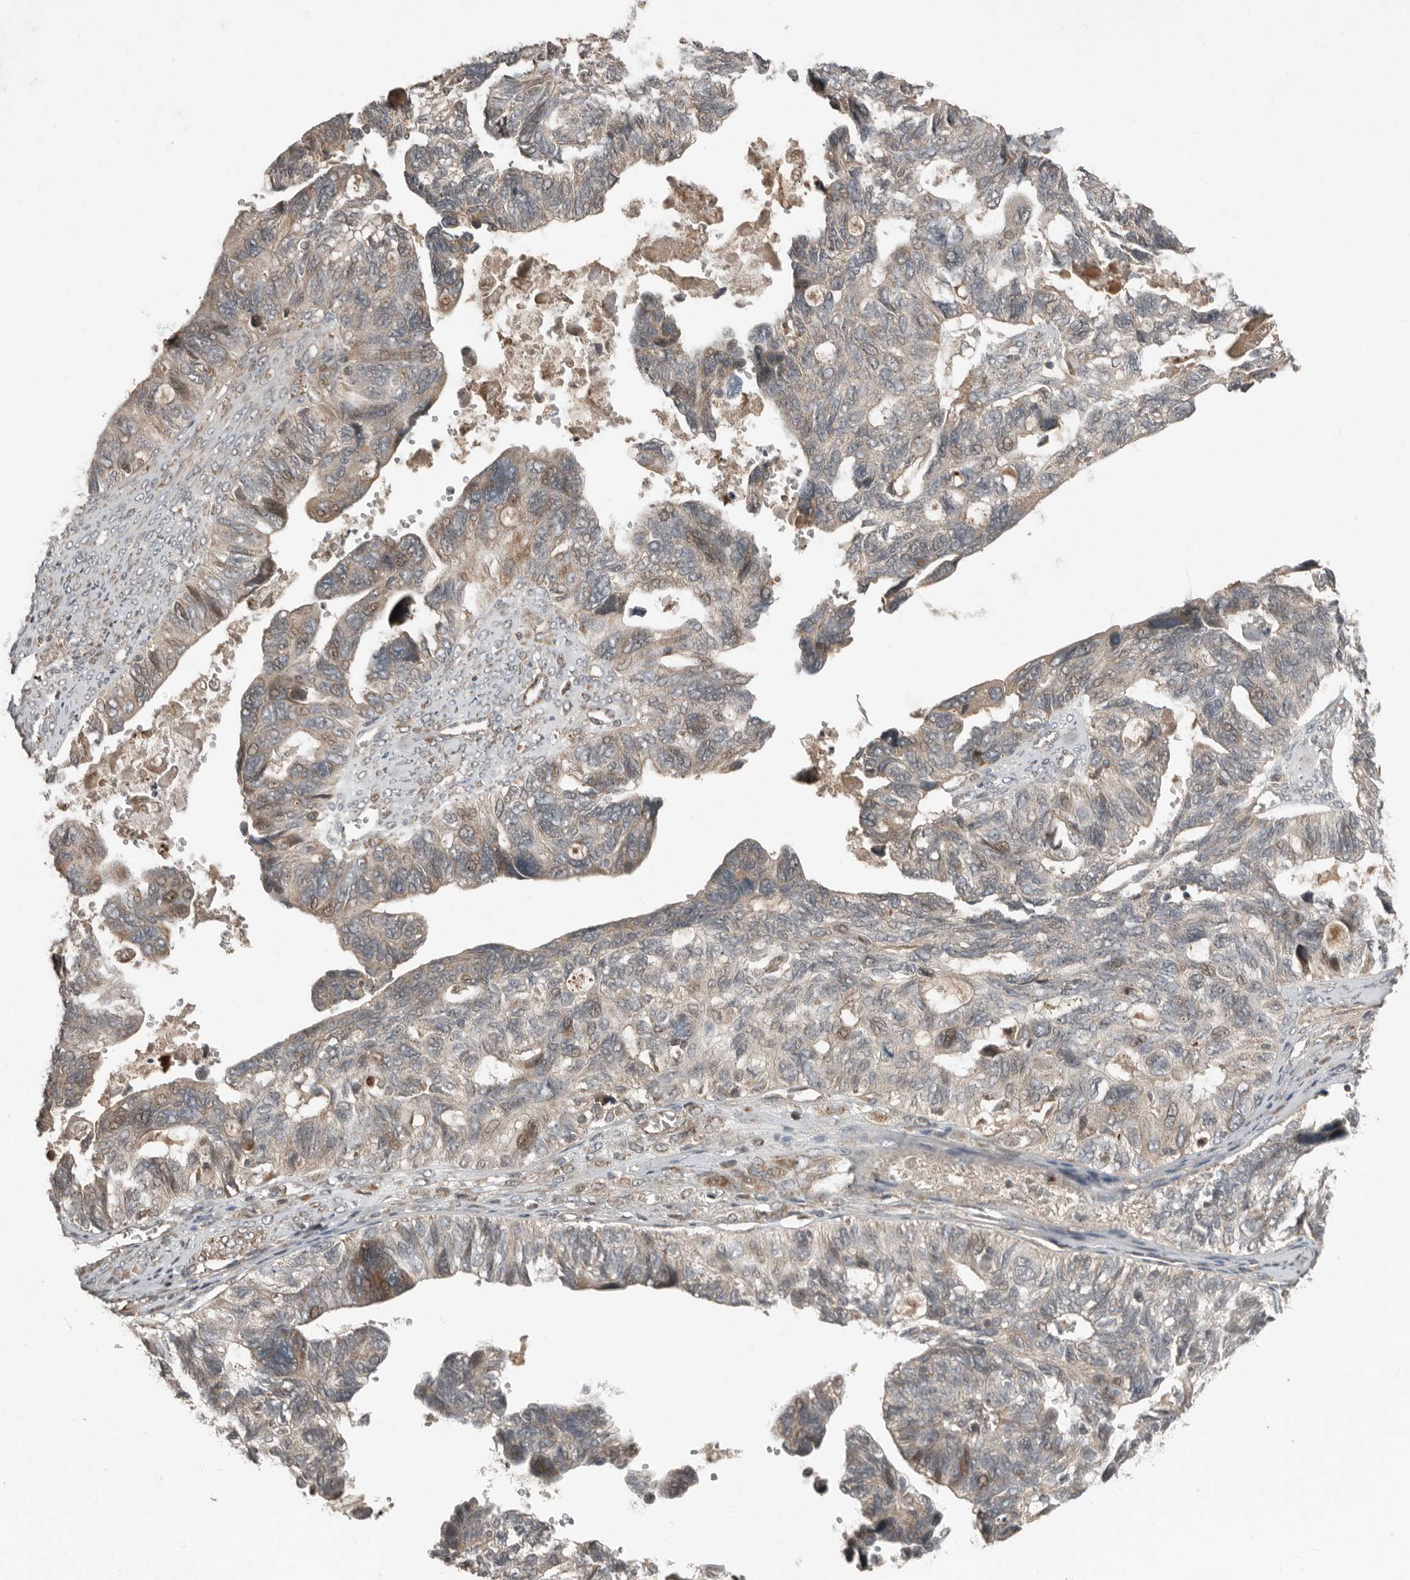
{"staining": {"intensity": "moderate", "quantity": "<25%", "location": "cytoplasmic/membranous"}, "tissue": "ovarian cancer", "cell_type": "Tumor cells", "image_type": "cancer", "snomed": [{"axis": "morphology", "description": "Cystadenocarcinoma, serous, NOS"}, {"axis": "topography", "description": "Ovary"}], "caption": "Ovarian serous cystadenocarcinoma stained with immunohistochemistry (IHC) exhibits moderate cytoplasmic/membranous expression in approximately <25% of tumor cells.", "gene": "SLC6A7", "patient": {"sex": "female", "age": 79}}